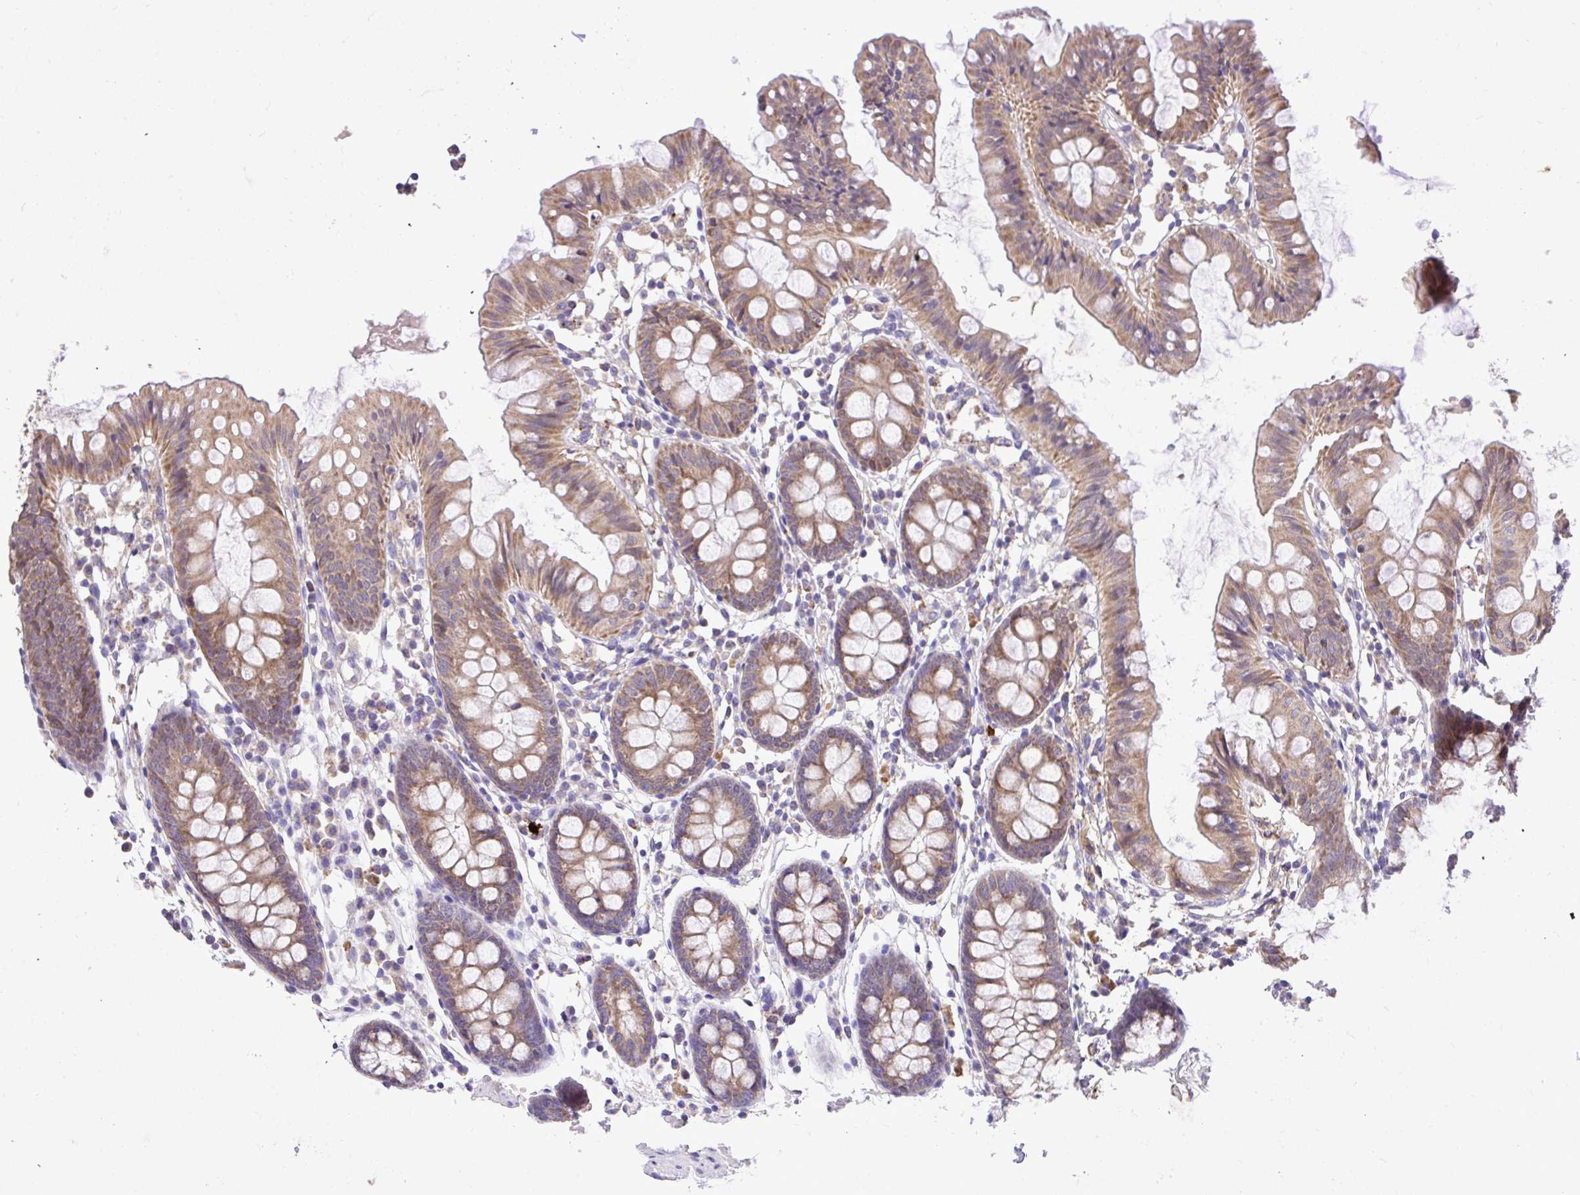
{"staining": {"intensity": "weak", "quantity": ">75%", "location": "cytoplasmic/membranous"}, "tissue": "colon", "cell_type": "Endothelial cells", "image_type": "normal", "snomed": [{"axis": "morphology", "description": "Normal tissue, NOS"}, {"axis": "topography", "description": "Colon"}], "caption": "High-magnification brightfield microscopy of unremarkable colon stained with DAB (brown) and counterstained with hematoxylin (blue). endothelial cells exhibit weak cytoplasmic/membranous expression is appreciated in approximately>75% of cells. (DAB (3,3'-diaminobenzidine) IHC with brightfield microscopy, high magnification).", "gene": "MPC2", "patient": {"sex": "female", "age": 84}}